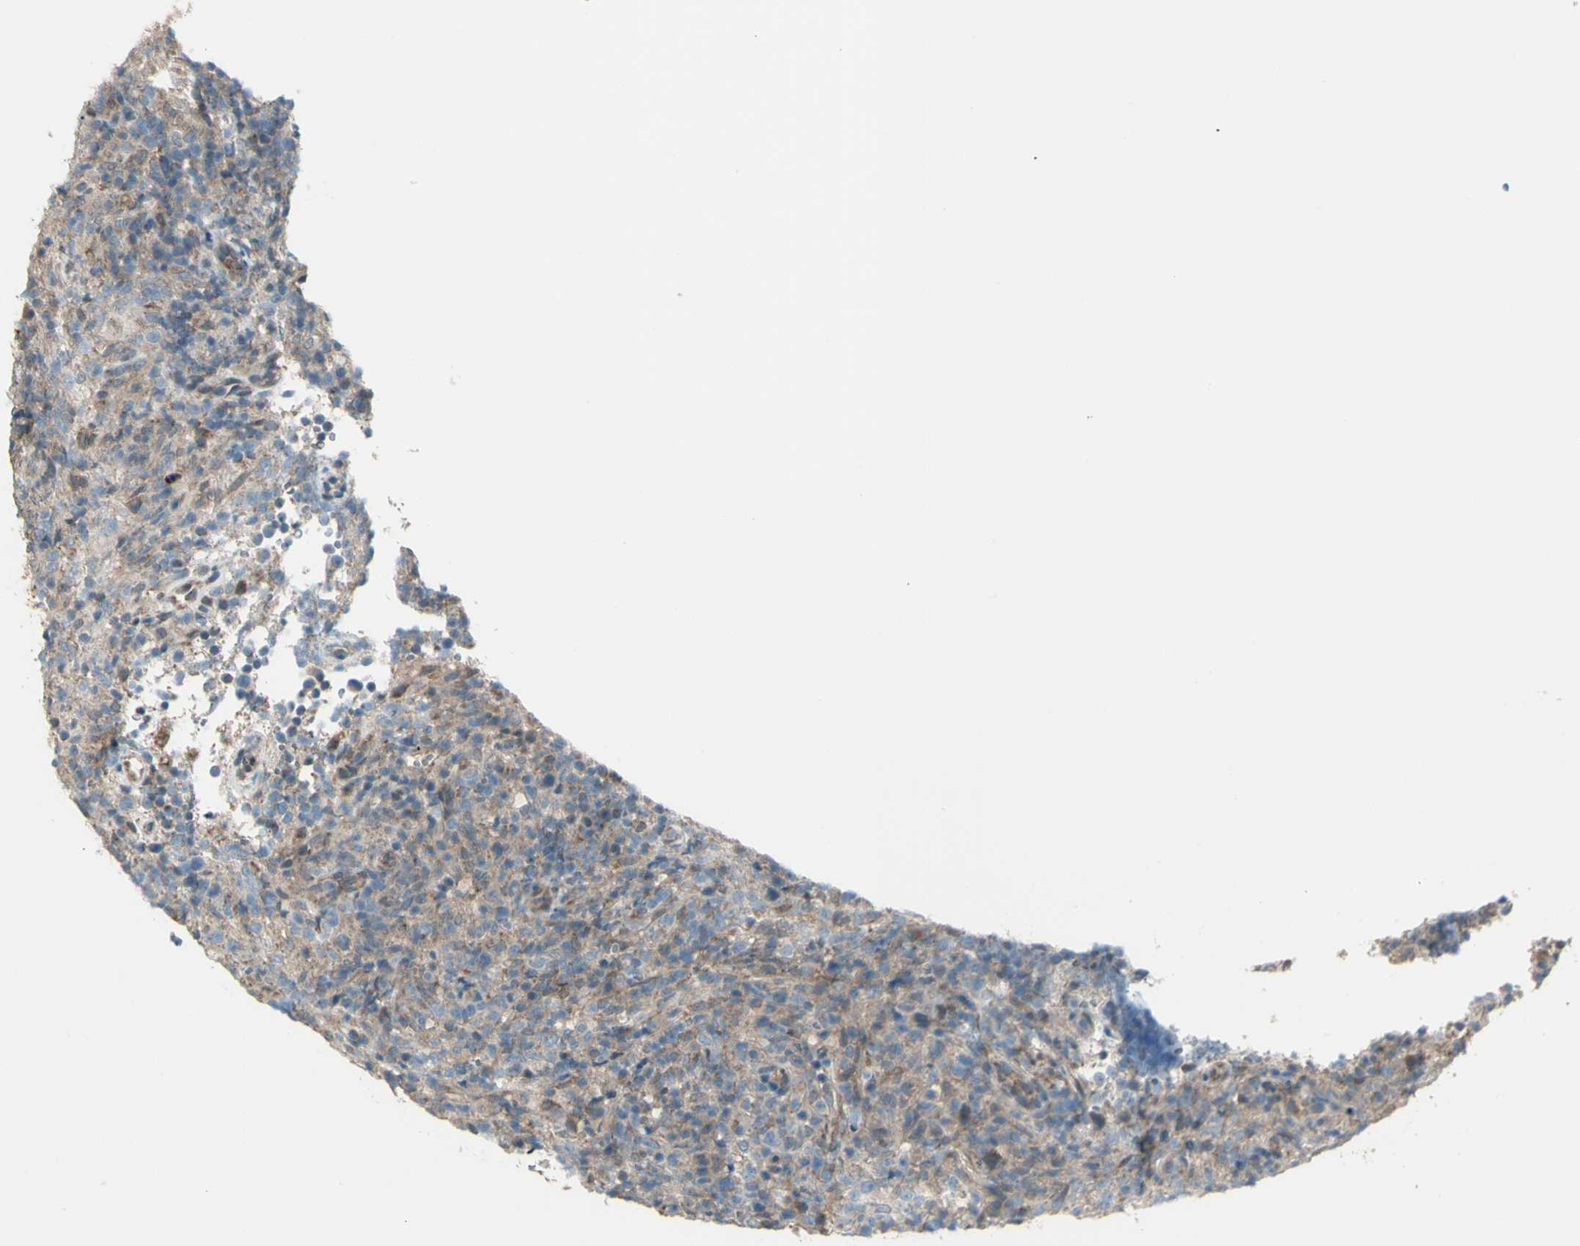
{"staining": {"intensity": "weak", "quantity": "25%-75%", "location": "cytoplasmic/membranous"}, "tissue": "lymphoma", "cell_type": "Tumor cells", "image_type": "cancer", "snomed": [{"axis": "morphology", "description": "Malignant lymphoma, non-Hodgkin's type, High grade"}, {"axis": "topography", "description": "Lymph node"}], "caption": "Immunohistochemical staining of lymphoma displays low levels of weak cytoplasmic/membranous expression in approximately 25%-75% of tumor cells.", "gene": "NAXD", "patient": {"sex": "female", "age": 76}}